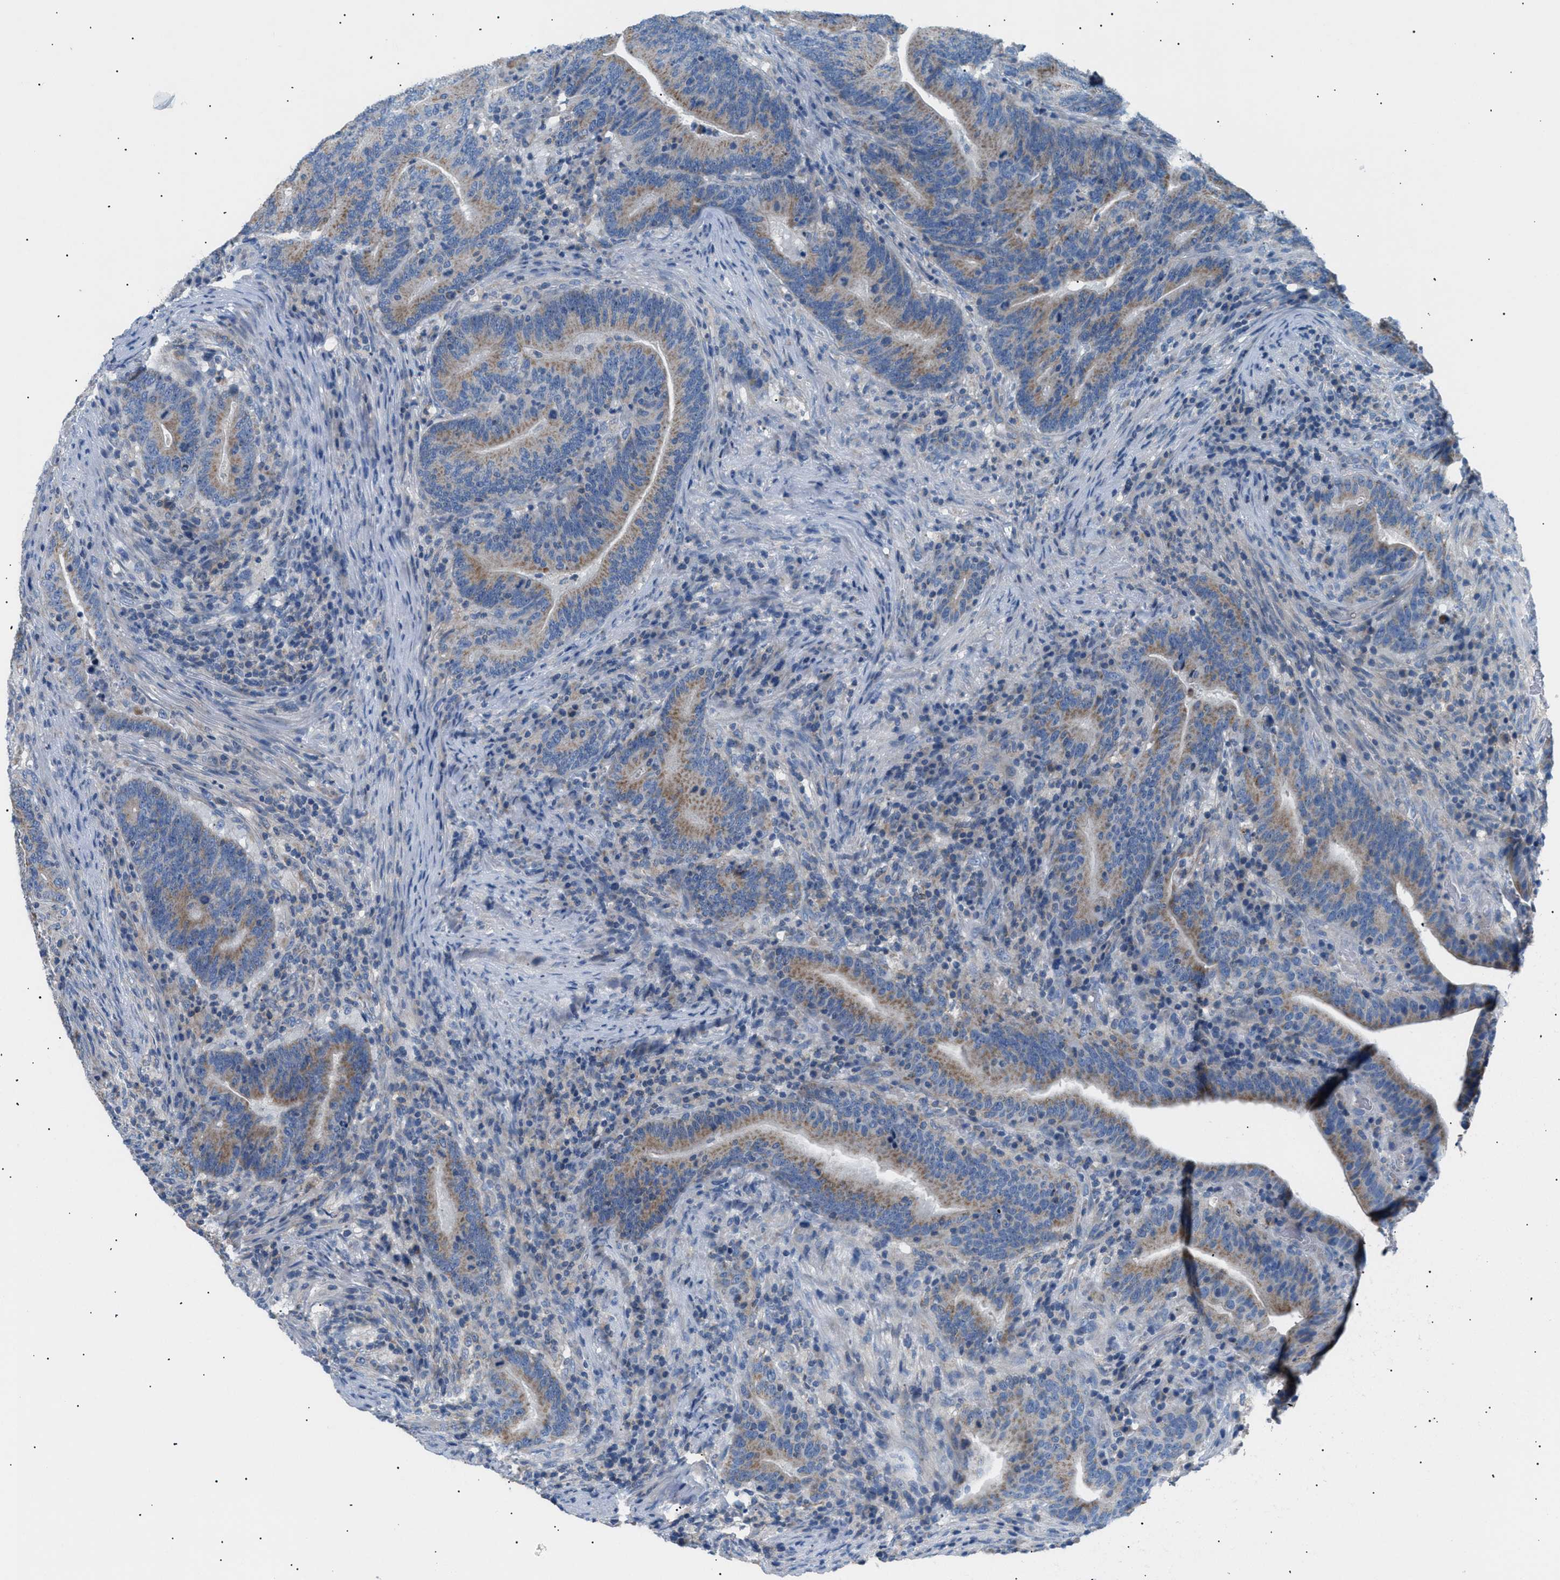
{"staining": {"intensity": "moderate", "quantity": ">75%", "location": "cytoplasmic/membranous"}, "tissue": "colorectal cancer", "cell_type": "Tumor cells", "image_type": "cancer", "snomed": [{"axis": "morphology", "description": "Adenocarcinoma, NOS"}, {"axis": "topography", "description": "Colon"}], "caption": "Protein staining by IHC shows moderate cytoplasmic/membranous staining in approximately >75% of tumor cells in colorectal adenocarcinoma.", "gene": "ILDR1", "patient": {"sex": "female", "age": 66}}